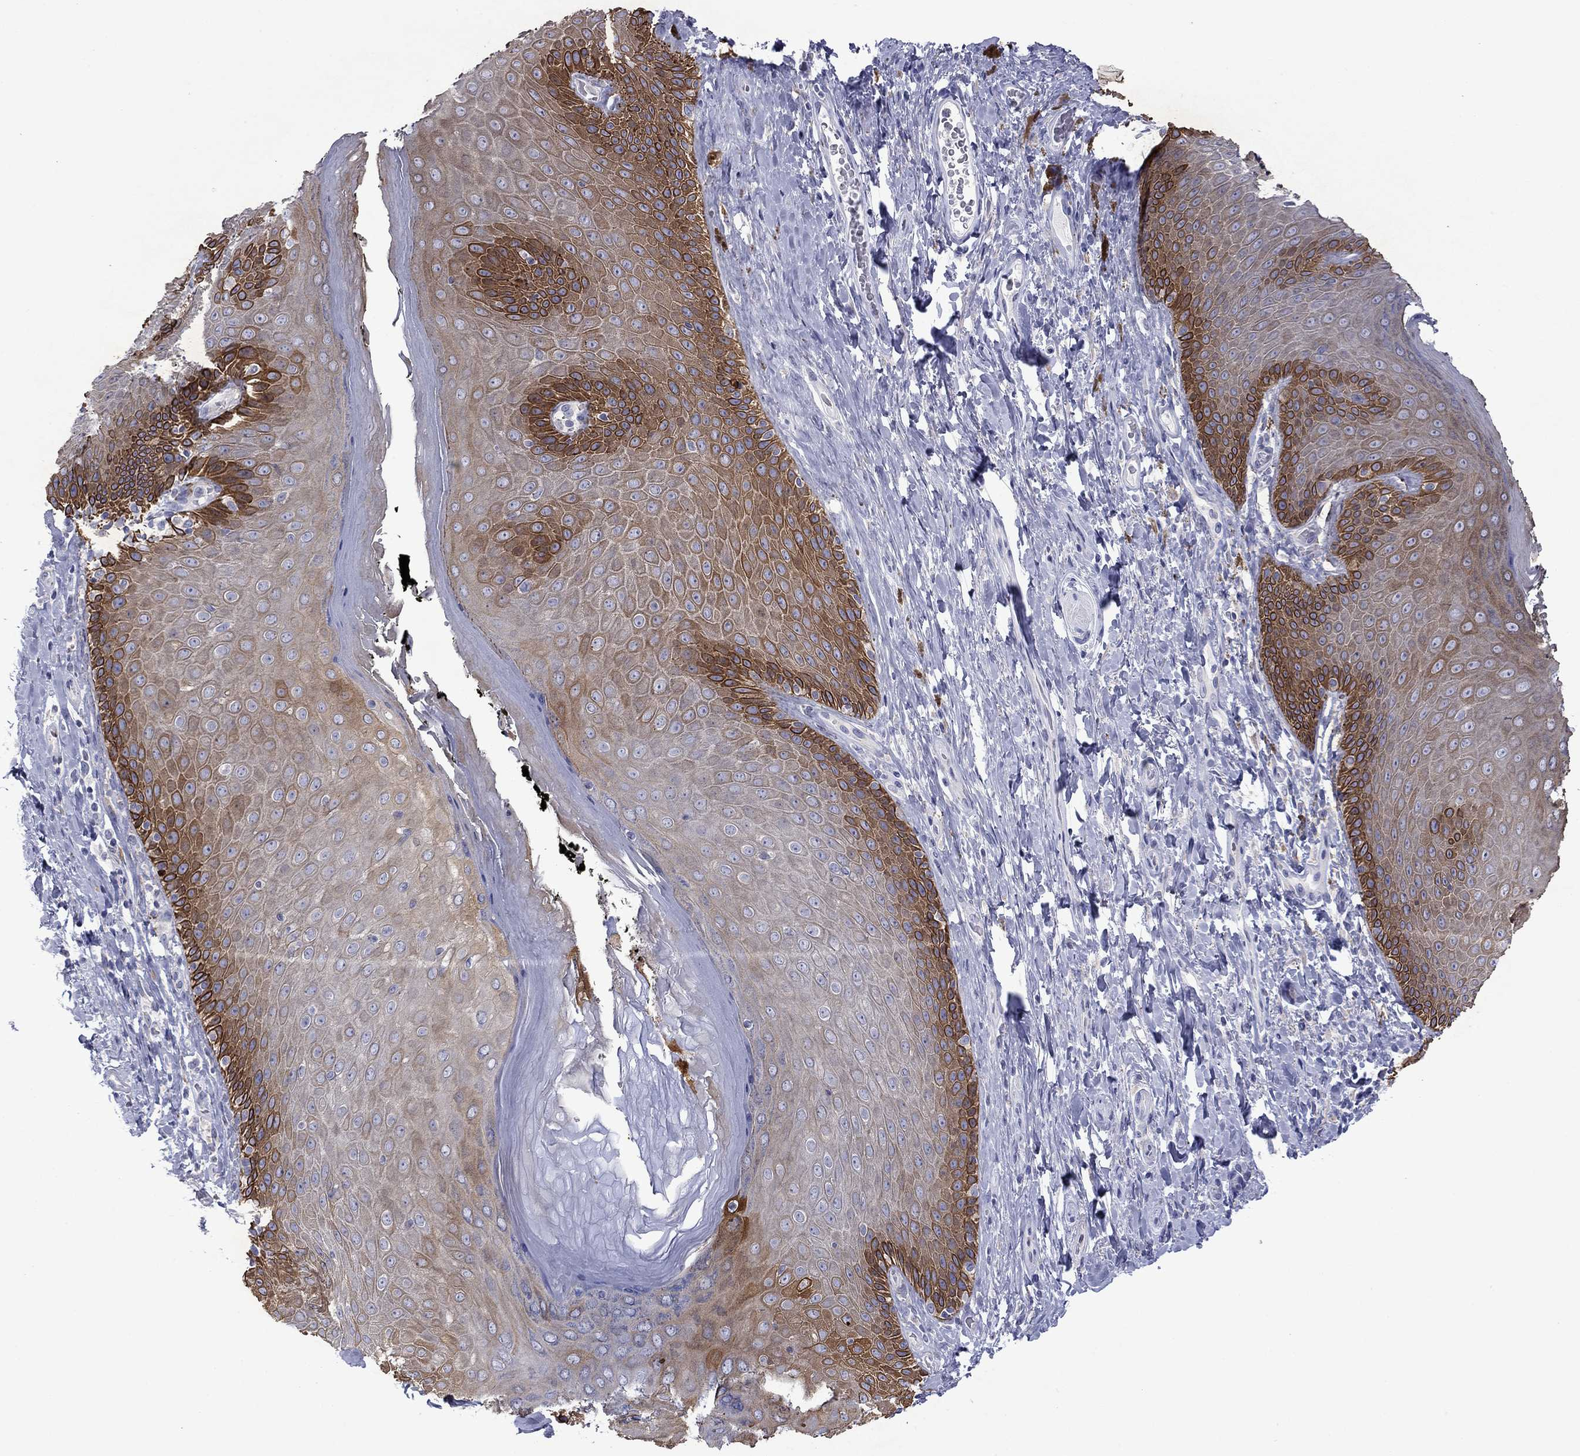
{"staining": {"intensity": "strong", "quantity": "<25%", "location": "cytoplasmic/membranous,nuclear"}, "tissue": "skin", "cell_type": "Epidermal cells", "image_type": "normal", "snomed": [{"axis": "morphology", "description": "Normal tissue, NOS"}, {"axis": "topography", "description": "Skeletal muscle"}, {"axis": "topography", "description": "Anal"}, {"axis": "topography", "description": "Peripheral nerve tissue"}], "caption": "Immunohistochemistry (IHC) (DAB) staining of benign skin exhibits strong cytoplasmic/membranous,nuclear protein staining in approximately <25% of epidermal cells. Immunohistochemistry (IHC) stains the protein in brown and the nuclei are stained blue.", "gene": "TMPRSS11A", "patient": {"sex": "male", "age": 53}}